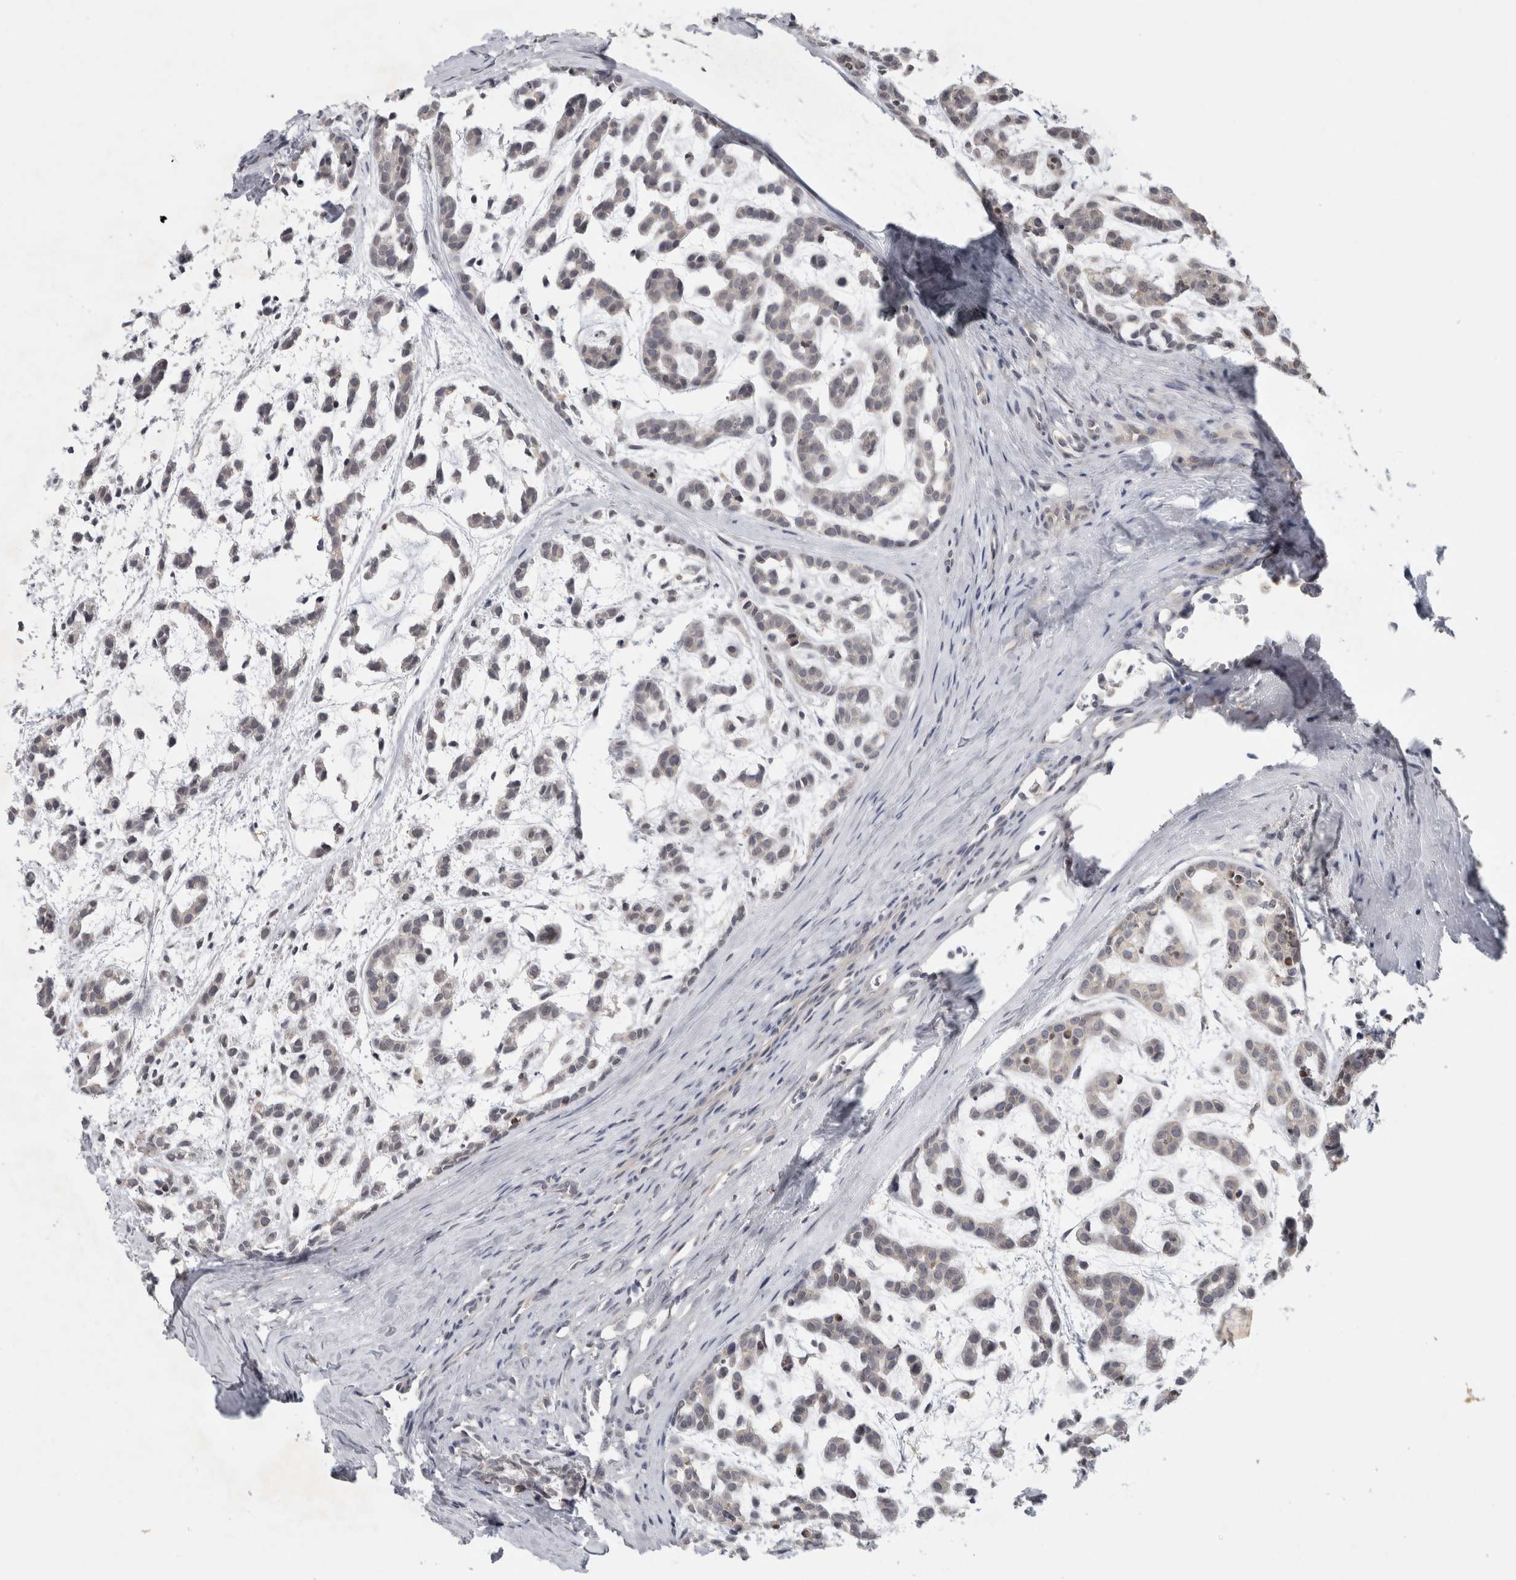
{"staining": {"intensity": "negative", "quantity": "none", "location": "none"}, "tissue": "head and neck cancer", "cell_type": "Tumor cells", "image_type": "cancer", "snomed": [{"axis": "morphology", "description": "Adenocarcinoma, NOS"}, {"axis": "morphology", "description": "Adenoma, NOS"}, {"axis": "topography", "description": "Head-Neck"}], "caption": "Photomicrograph shows no protein expression in tumor cells of head and neck adenoma tissue. (DAB (3,3'-diaminobenzidine) immunohistochemistry, high magnification).", "gene": "RBM28", "patient": {"sex": "female", "age": 55}}